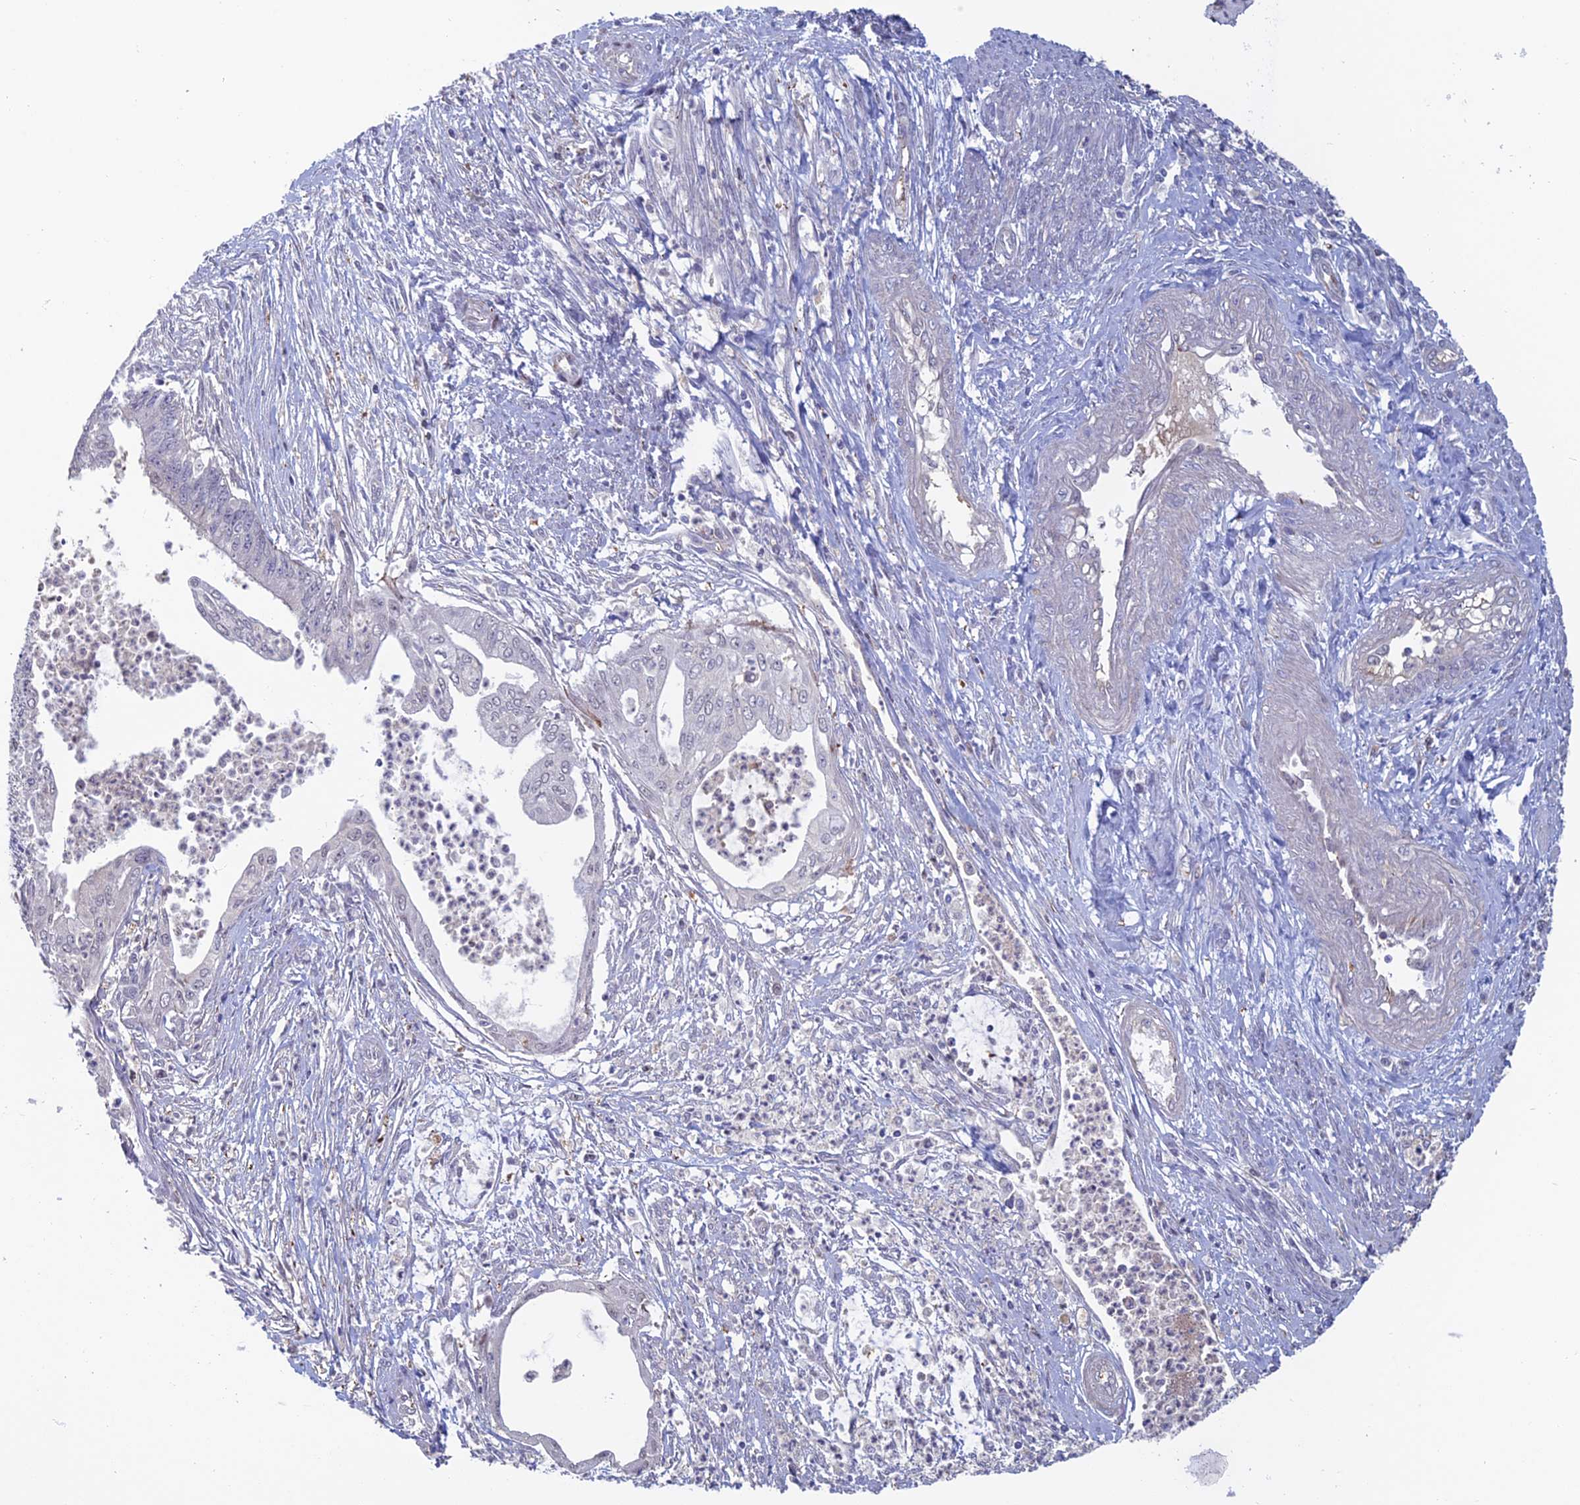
{"staining": {"intensity": "negative", "quantity": "none", "location": "none"}, "tissue": "endometrial cancer", "cell_type": "Tumor cells", "image_type": "cancer", "snomed": [{"axis": "morphology", "description": "Adenocarcinoma, NOS"}, {"axis": "topography", "description": "Endometrium"}], "caption": "Human adenocarcinoma (endometrial) stained for a protein using immunohistochemistry reveals no staining in tumor cells.", "gene": "C15orf62", "patient": {"sex": "female", "age": 73}}